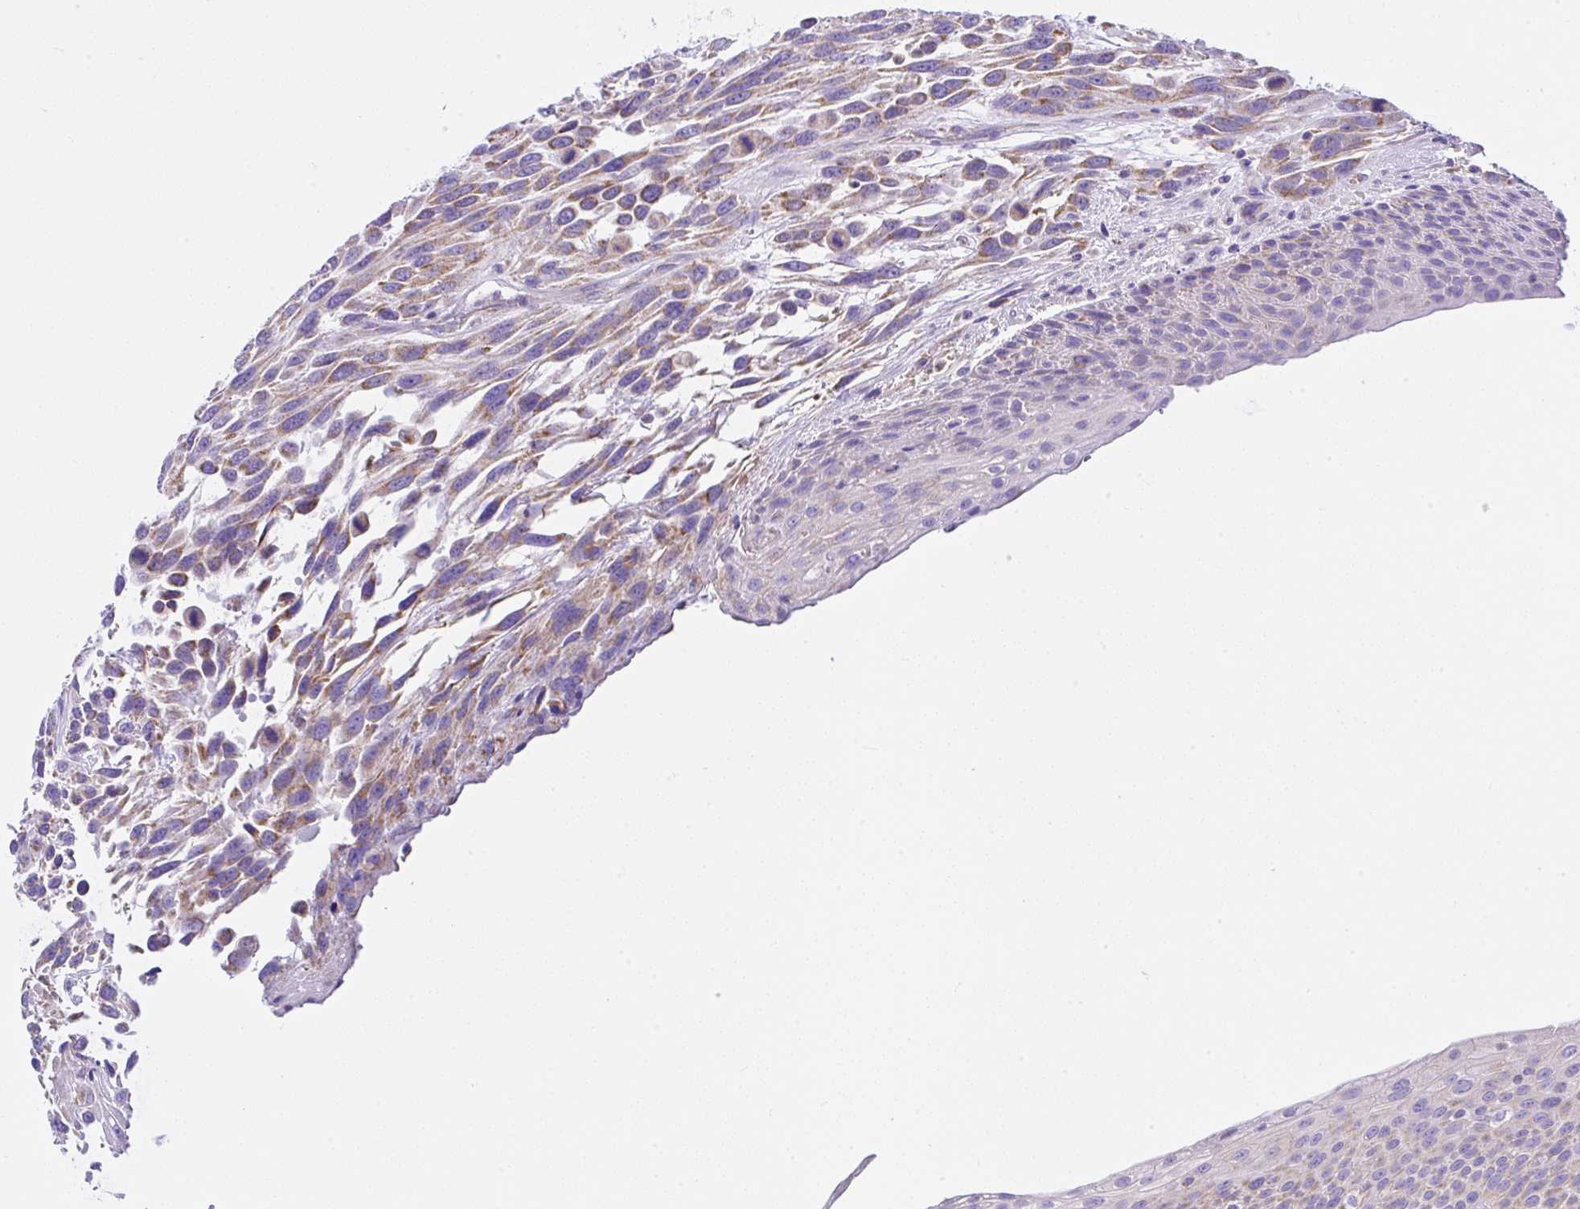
{"staining": {"intensity": "moderate", "quantity": "25%-75%", "location": "cytoplasmic/membranous"}, "tissue": "urothelial cancer", "cell_type": "Tumor cells", "image_type": "cancer", "snomed": [{"axis": "morphology", "description": "Urothelial carcinoma, High grade"}, {"axis": "topography", "description": "Urinary bladder"}], "caption": "IHC image of human urothelial carcinoma (high-grade) stained for a protein (brown), which exhibits medium levels of moderate cytoplasmic/membranous staining in approximately 25%-75% of tumor cells.", "gene": "SLC13A1", "patient": {"sex": "female", "age": 70}}